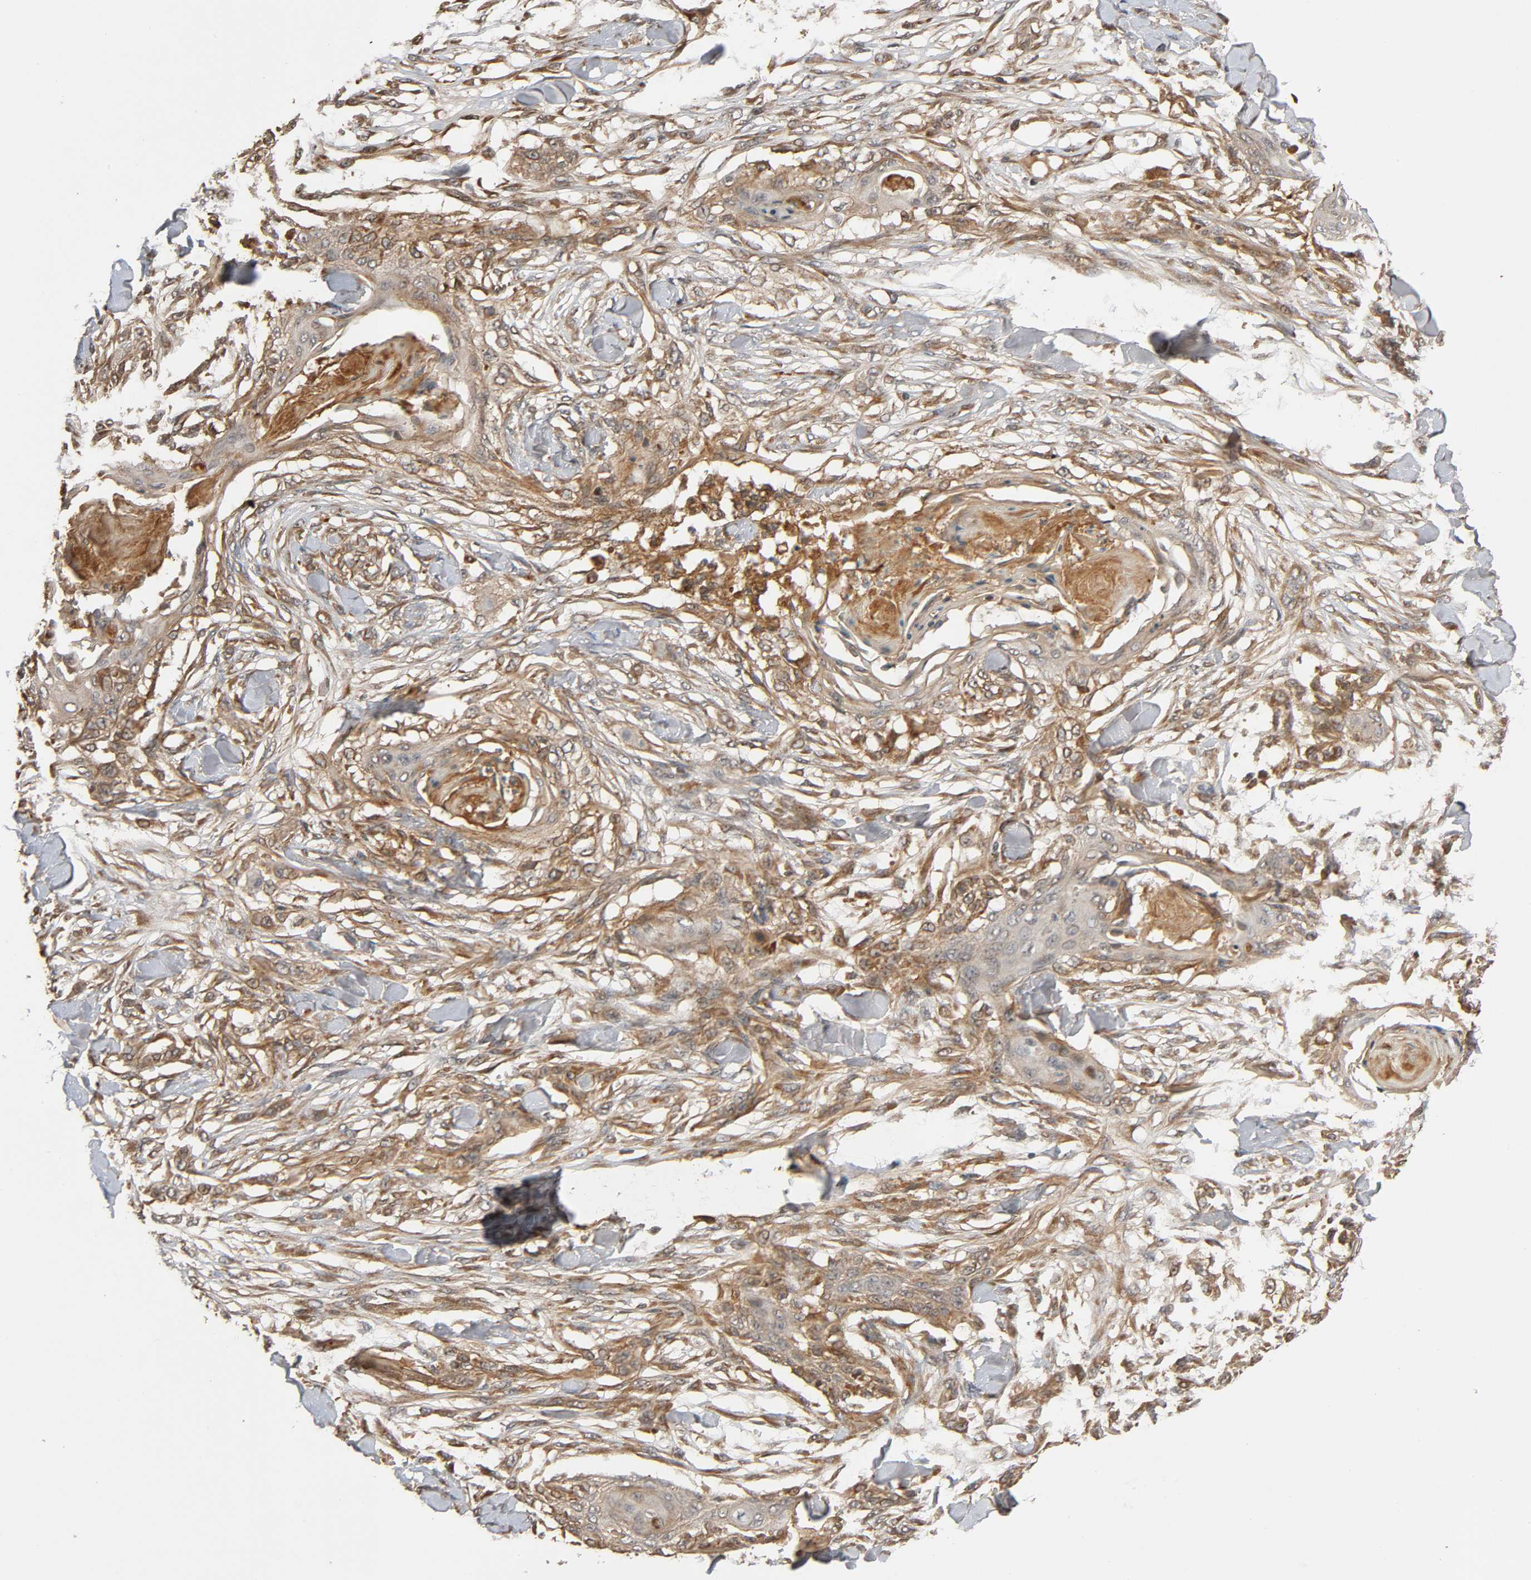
{"staining": {"intensity": "moderate", "quantity": ">75%", "location": "cytoplasmic/membranous"}, "tissue": "skin cancer", "cell_type": "Tumor cells", "image_type": "cancer", "snomed": [{"axis": "morphology", "description": "Normal tissue, NOS"}, {"axis": "morphology", "description": "Squamous cell carcinoma, NOS"}, {"axis": "topography", "description": "Skin"}], "caption": "Skin cancer (squamous cell carcinoma) stained for a protein shows moderate cytoplasmic/membranous positivity in tumor cells.", "gene": "MAP3K8", "patient": {"sex": "female", "age": 59}}